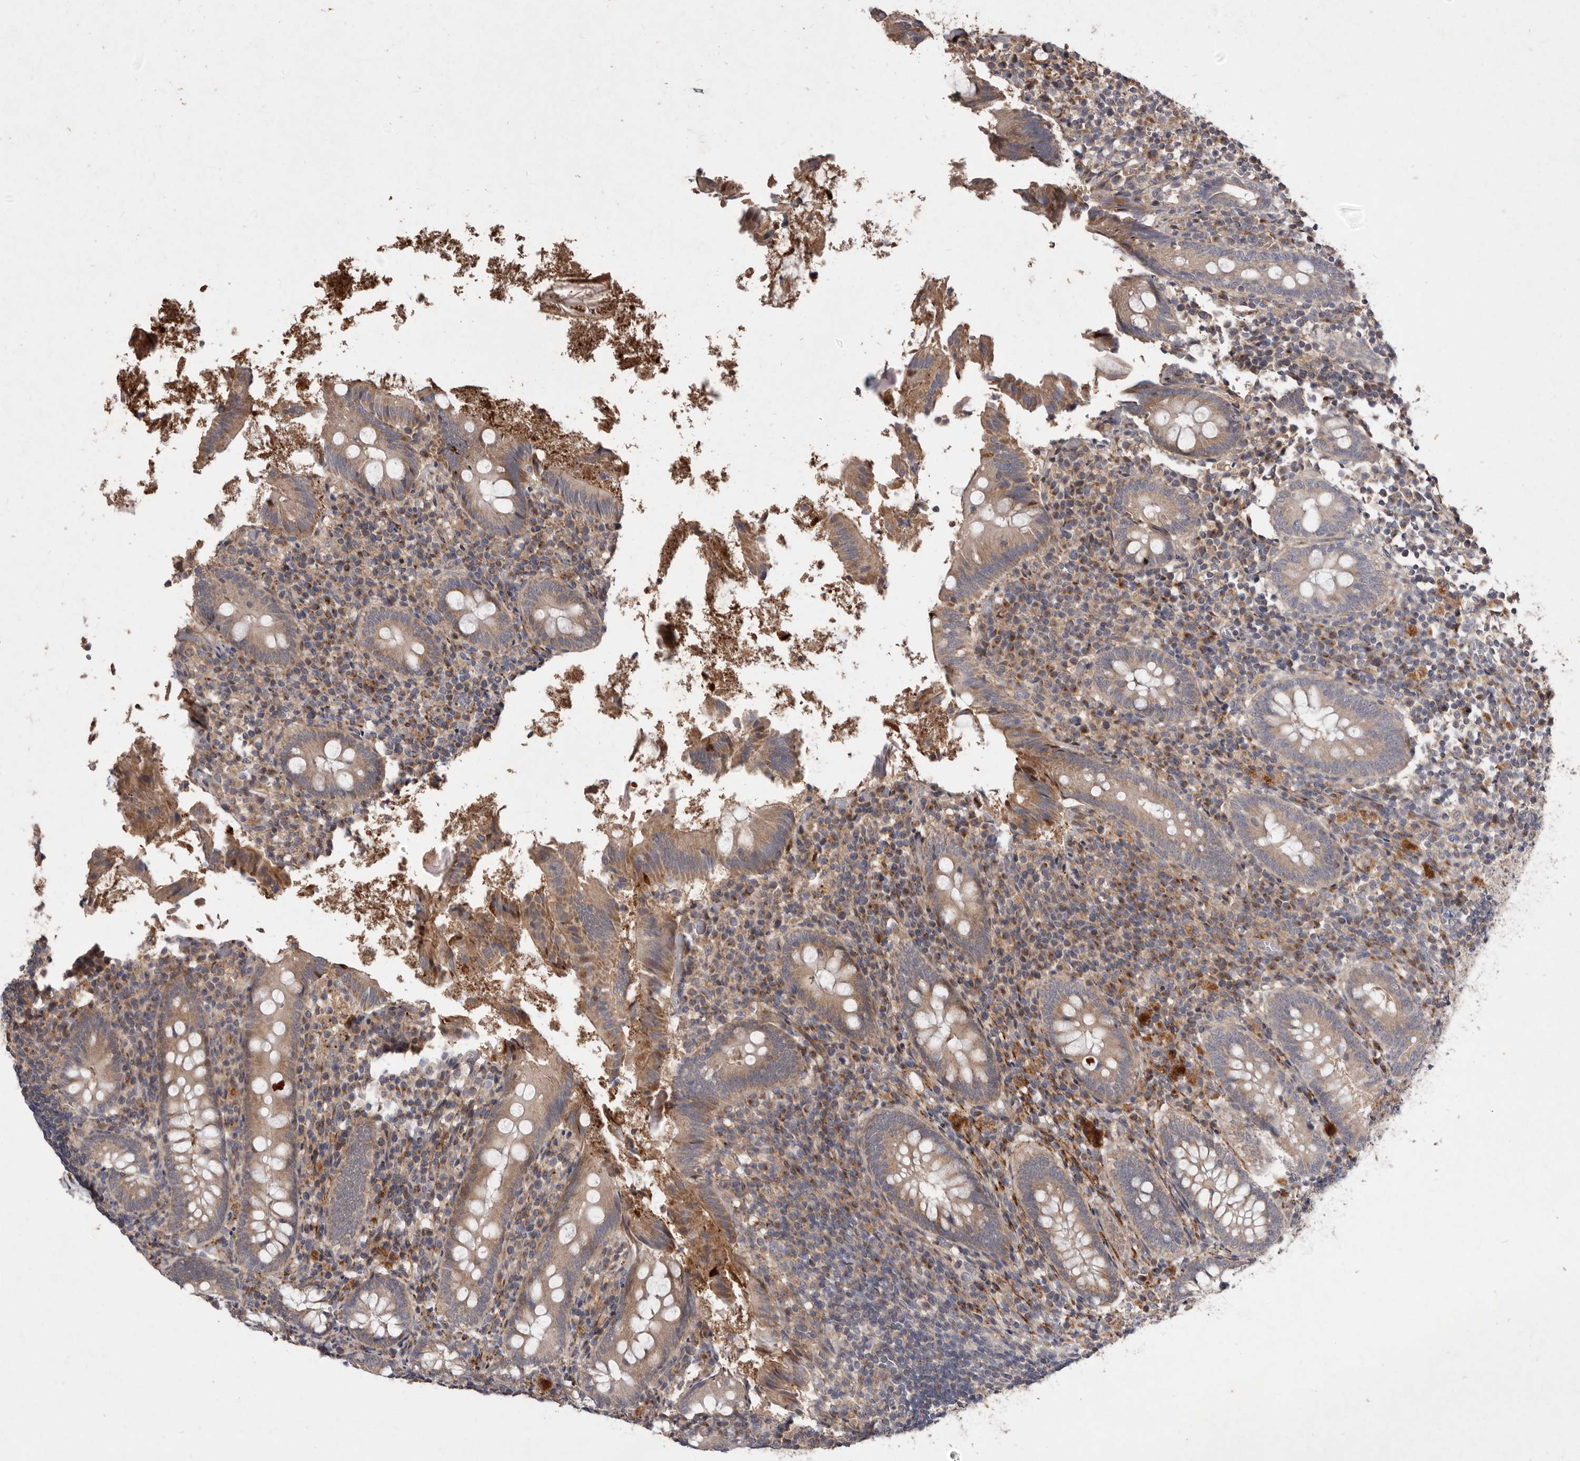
{"staining": {"intensity": "moderate", "quantity": ">75%", "location": "cytoplasmic/membranous"}, "tissue": "appendix", "cell_type": "Glandular cells", "image_type": "normal", "snomed": [{"axis": "morphology", "description": "Normal tissue, NOS"}, {"axis": "topography", "description": "Appendix"}], "caption": "Immunohistochemical staining of benign human appendix reveals moderate cytoplasmic/membranous protein staining in approximately >75% of glandular cells.", "gene": "FLAD1", "patient": {"sex": "female", "age": 17}}